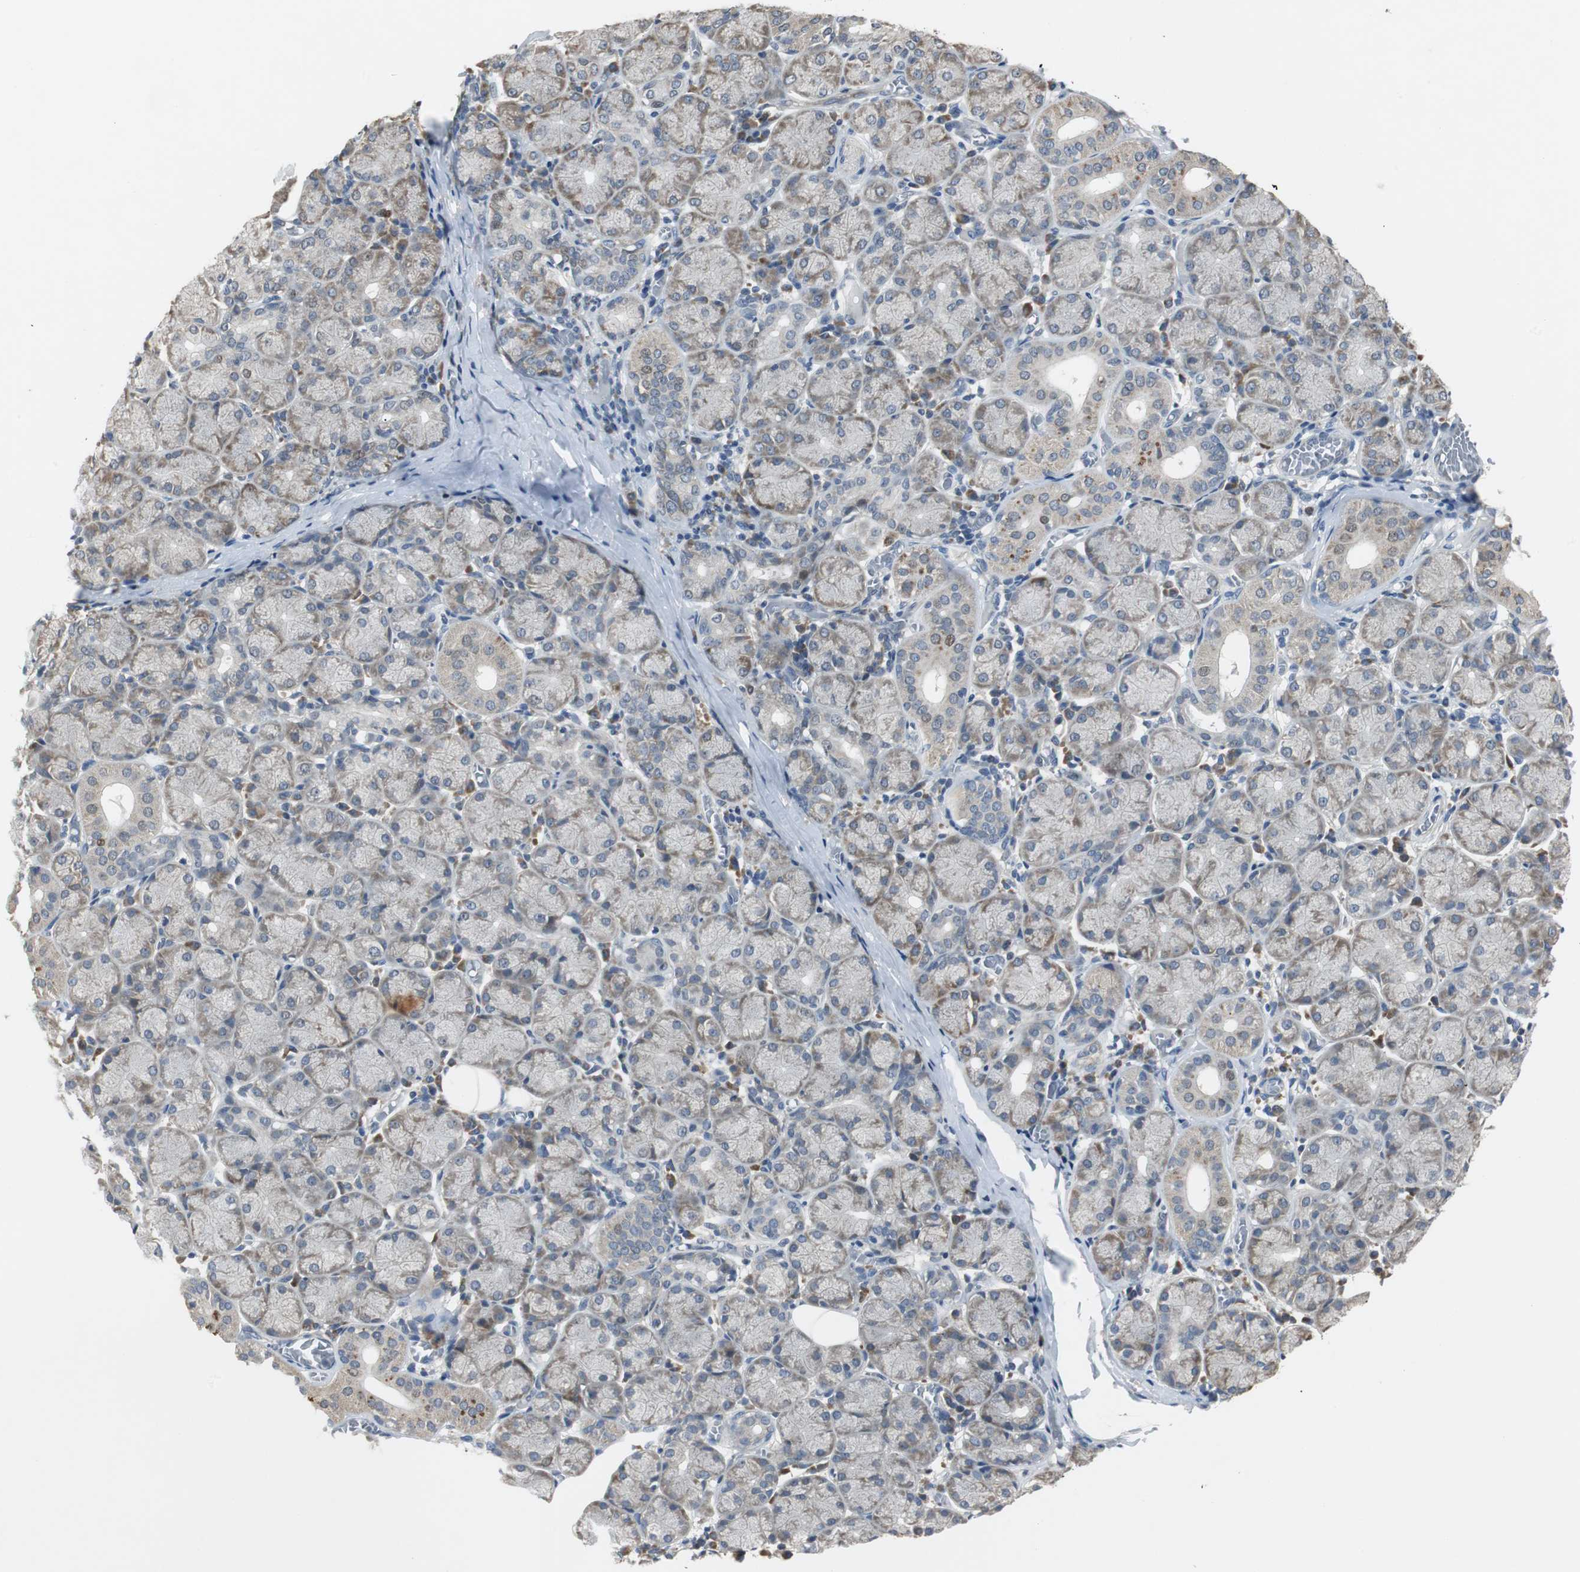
{"staining": {"intensity": "weak", "quantity": "25%-75%", "location": "cytoplasmic/membranous"}, "tissue": "salivary gland", "cell_type": "Glandular cells", "image_type": "normal", "snomed": [{"axis": "morphology", "description": "Normal tissue, NOS"}, {"axis": "topography", "description": "Salivary gland"}], "caption": "Immunohistochemical staining of unremarkable salivary gland displays 25%-75% levels of weak cytoplasmic/membranous protein positivity in approximately 25%-75% of glandular cells. Using DAB (3,3'-diaminobenzidine) (brown) and hematoxylin (blue) stains, captured at high magnification using brightfield microscopy.", "gene": "MYT1", "patient": {"sex": "female", "age": 24}}